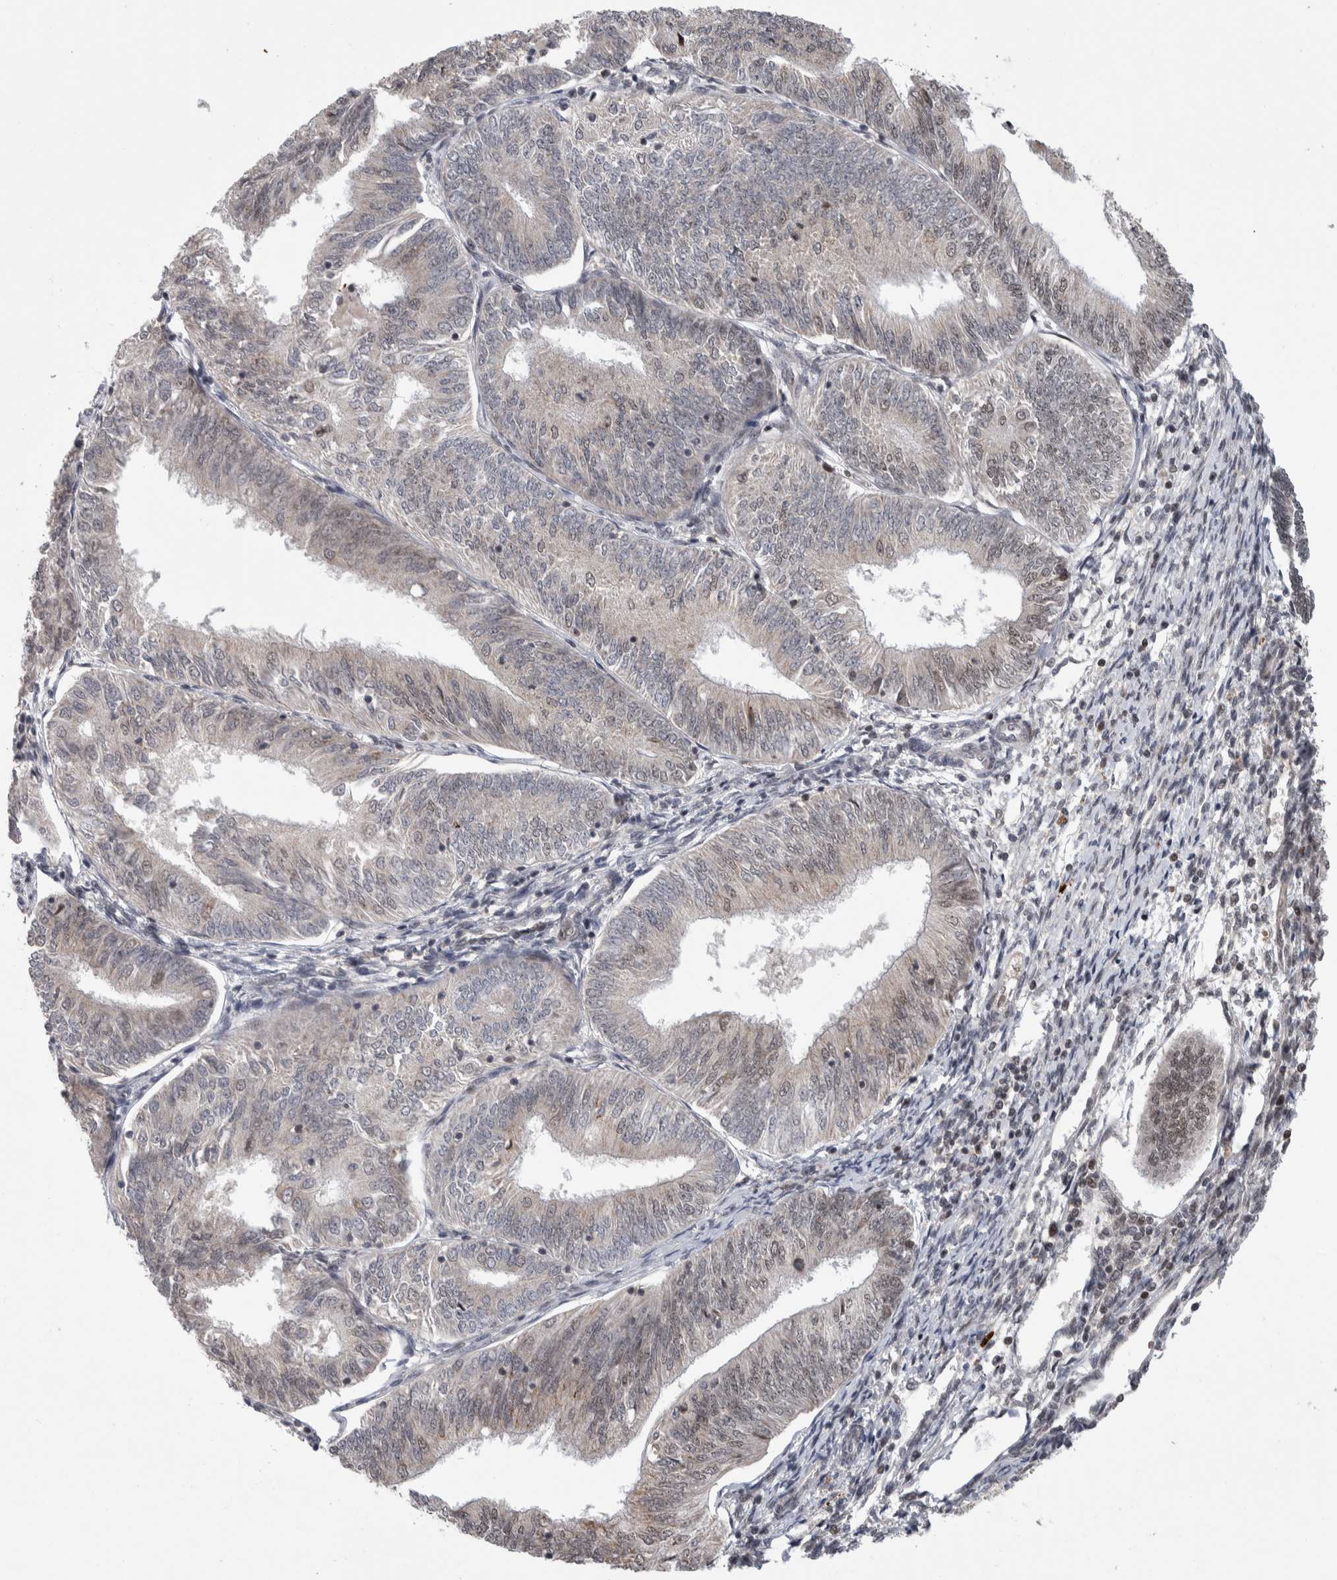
{"staining": {"intensity": "weak", "quantity": "<25%", "location": "nuclear"}, "tissue": "endometrial cancer", "cell_type": "Tumor cells", "image_type": "cancer", "snomed": [{"axis": "morphology", "description": "Adenocarcinoma, NOS"}, {"axis": "topography", "description": "Endometrium"}], "caption": "Endometrial cancer stained for a protein using immunohistochemistry shows no positivity tumor cells.", "gene": "ZNF592", "patient": {"sex": "female", "age": 58}}